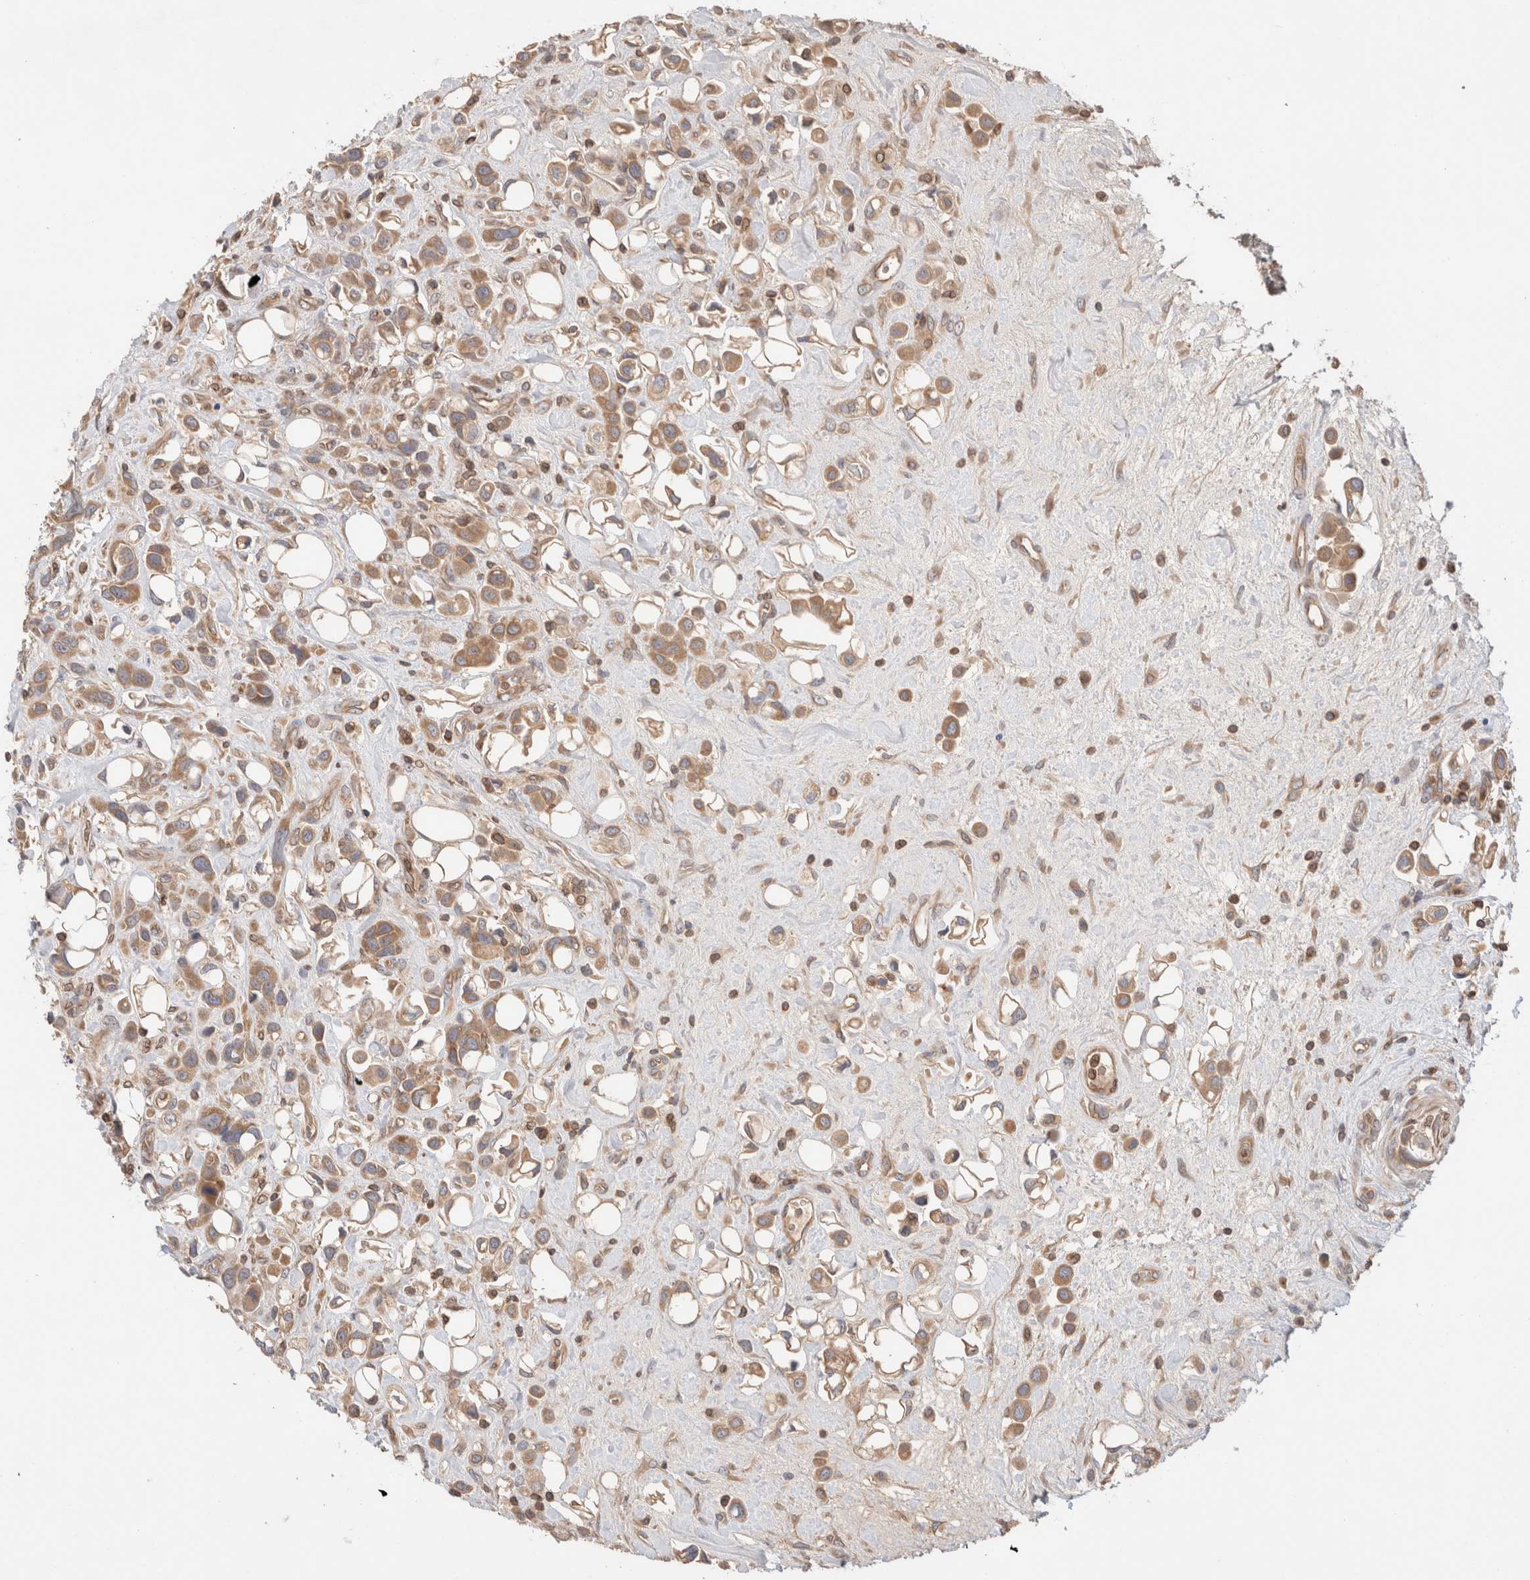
{"staining": {"intensity": "moderate", "quantity": ">75%", "location": "cytoplasmic/membranous"}, "tissue": "urothelial cancer", "cell_type": "Tumor cells", "image_type": "cancer", "snomed": [{"axis": "morphology", "description": "Urothelial carcinoma, High grade"}, {"axis": "topography", "description": "Urinary bladder"}], "caption": "Immunohistochemistry staining of urothelial cancer, which exhibits medium levels of moderate cytoplasmic/membranous staining in approximately >75% of tumor cells indicating moderate cytoplasmic/membranous protein positivity. The staining was performed using DAB (brown) for protein detection and nuclei were counterstained in hematoxylin (blue).", "gene": "SIKE1", "patient": {"sex": "male", "age": 50}}